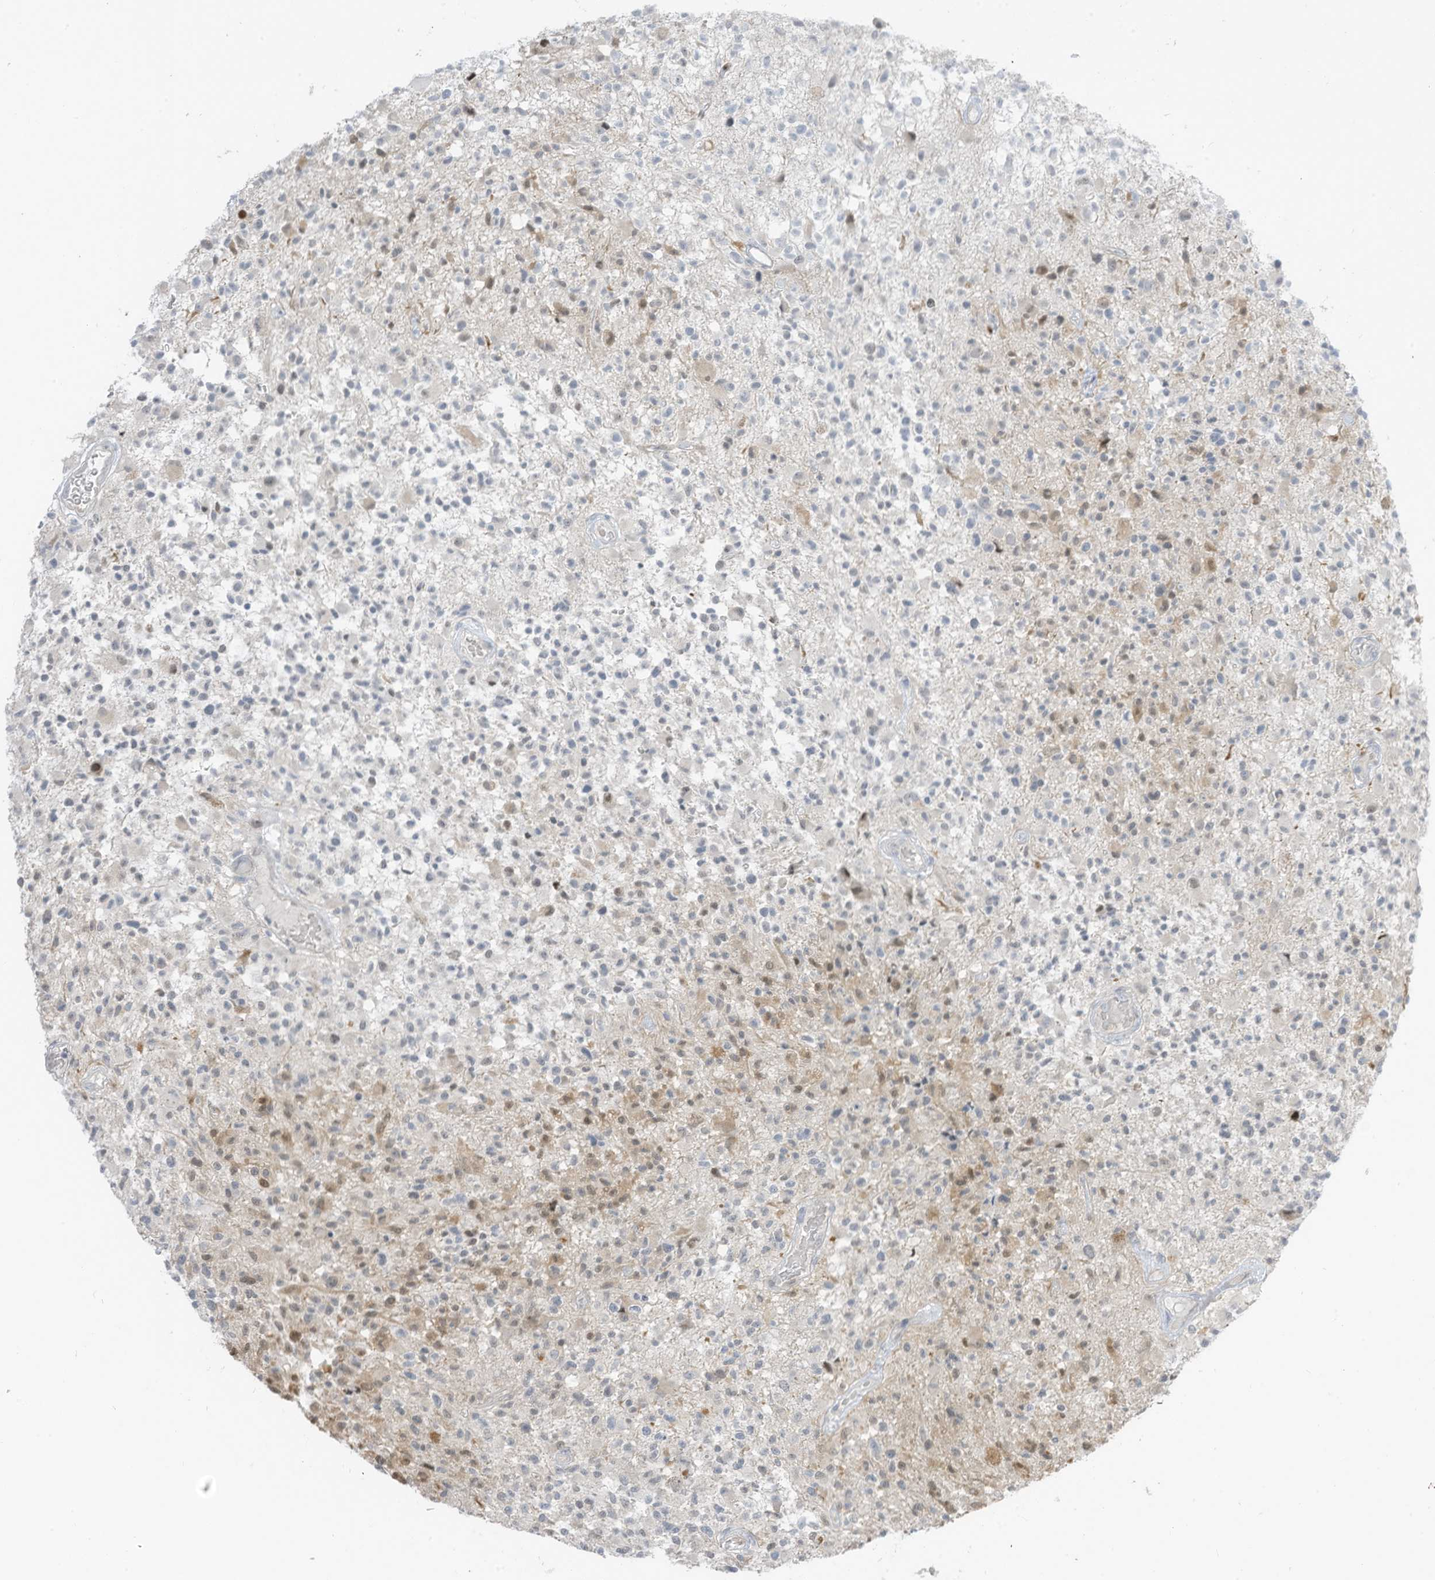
{"staining": {"intensity": "weak", "quantity": "<25%", "location": "cytoplasmic/membranous,nuclear"}, "tissue": "glioma", "cell_type": "Tumor cells", "image_type": "cancer", "snomed": [{"axis": "morphology", "description": "Glioma, malignant, High grade"}, {"axis": "morphology", "description": "Glioblastoma, NOS"}, {"axis": "topography", "description": "Brain"}], "caption": "Immunohistochemistry (IHC) photomicrograph of glioma stained for a protein (brown), which displays no expression in tumor cells. (Brightfield microscopy of DAB (3,3'-diaminobenzidine) immunohistochemistry (IHC) at high magnification).", "gene": "ASPRV1", "patient": {"sex": "male", "age": 60}}